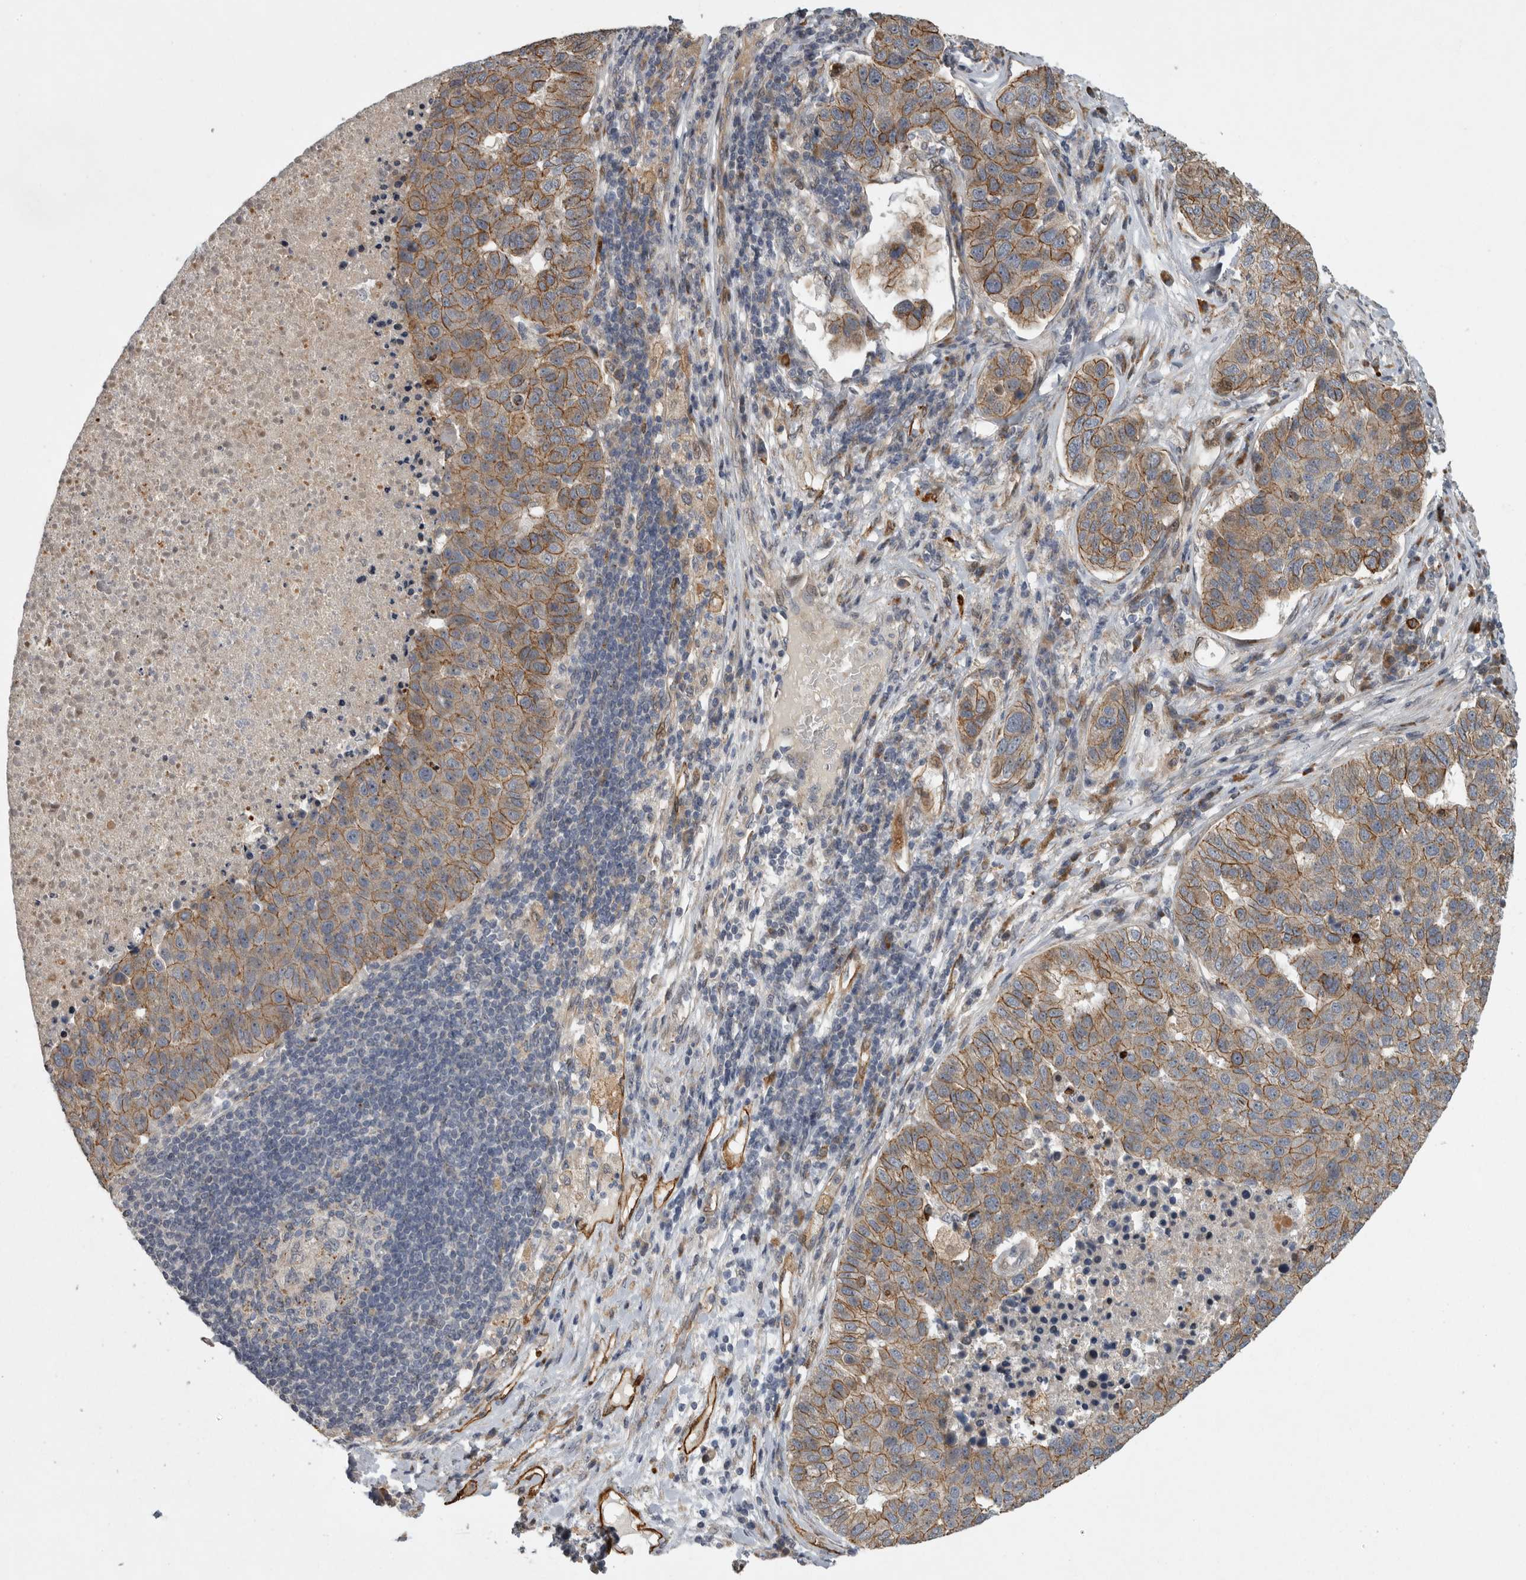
{"staining": {"intensity": "moderate", "quantity": ">75%", "location": "cytoplasmic/membranous"}, "tissue": "pancreatic cancer", "cell_type": "Tumor cells", "image_type": "cancer", "snomed": [{"axis": "morphology", "description": "Adenocarcinoma, NOS"}, {"axis": "topography", "description": "Pancreas"}], "caption": "Protein expression analysis of pancreatic cancer (adenocarcinoma) reveals moderate cytoplasmic/membranous positivity in approximately >75% of tumor cells.", "gene": "MPDZ", "patient": {"sex": "female", "age": 61}}